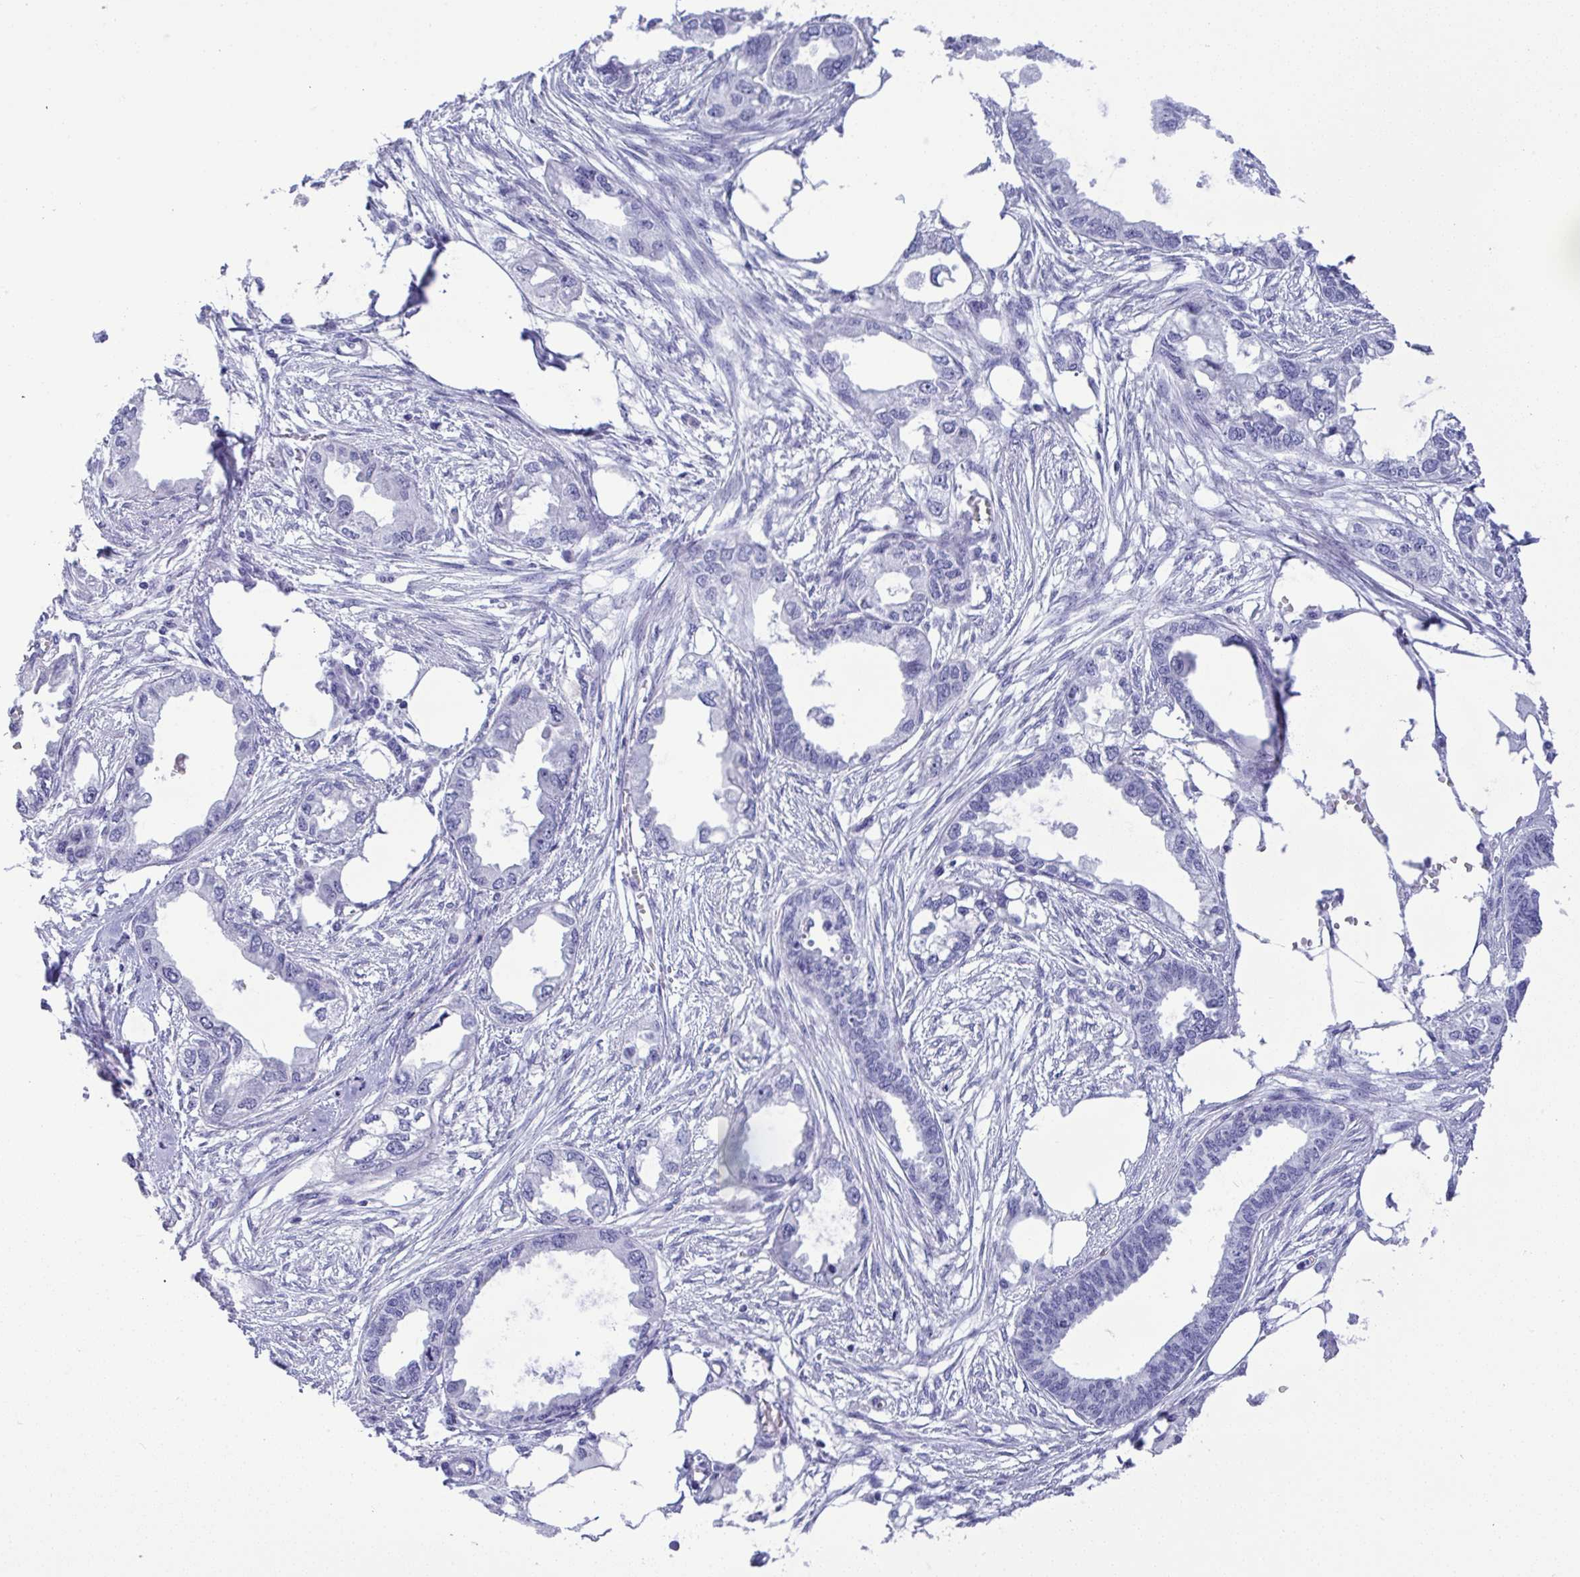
{"staining": {"intensity": "negative", "quantity": "none", "location": "none"}, "tissue": "endometrial cancer", "cell_type": "Tumor cells", "image_type": "cancer", "snomed": [{"axis": "morphology", "description": "Adenocarcinoma, NOS"}, {"axis": "morphology", "description": "Adenocarcinoma, metastatic, NOS"}, {"axis": "topography", "description": "Adipose tissue"}, {"axis": "topography", "description": "Endometrium"}], "caption": "Tumor cells are negative for protein expression in human endometrial cancer.", "gene": "YBX2", "patient": {"sex": "female", "age": 67}}